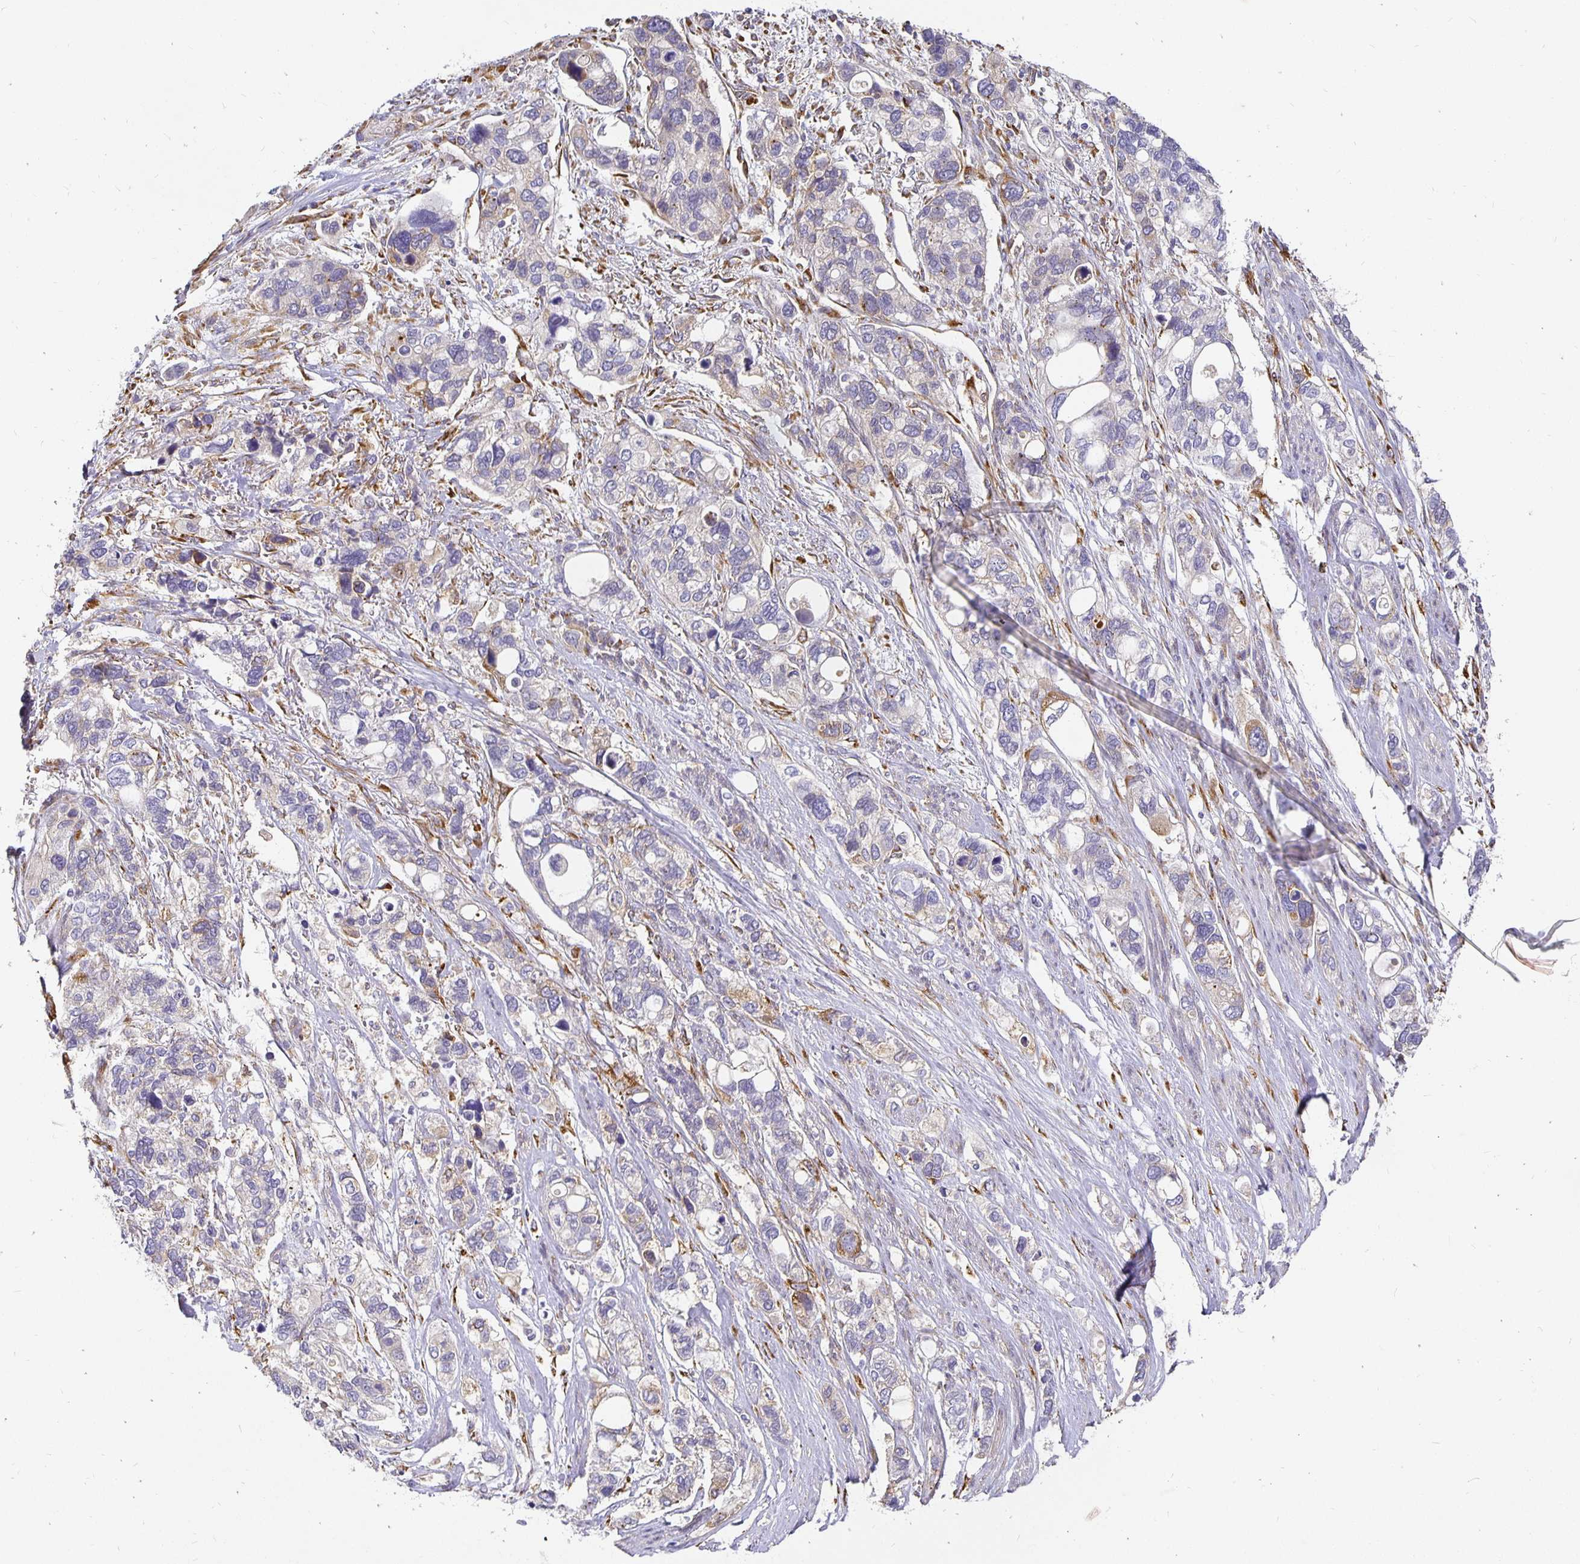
{"staining": {"intensity": "negative", "quantity": "none", "location": "none"}, "tissue": "stomach cancer", "cell_type": "Tumor cells", "image_type": "cancer", "snomed": [{"axis": "morphology", "description": "Adenocarcinoma, NOS"}, {"axis": "topography", "description": "Stomach, upper"}], "caption": "Immunohistochemical staining of stomach adenocarcinoma shows no significant expression in tumor cells.", "gene": "PLOD1", "patient": {"sex": "female", "age": 81}}